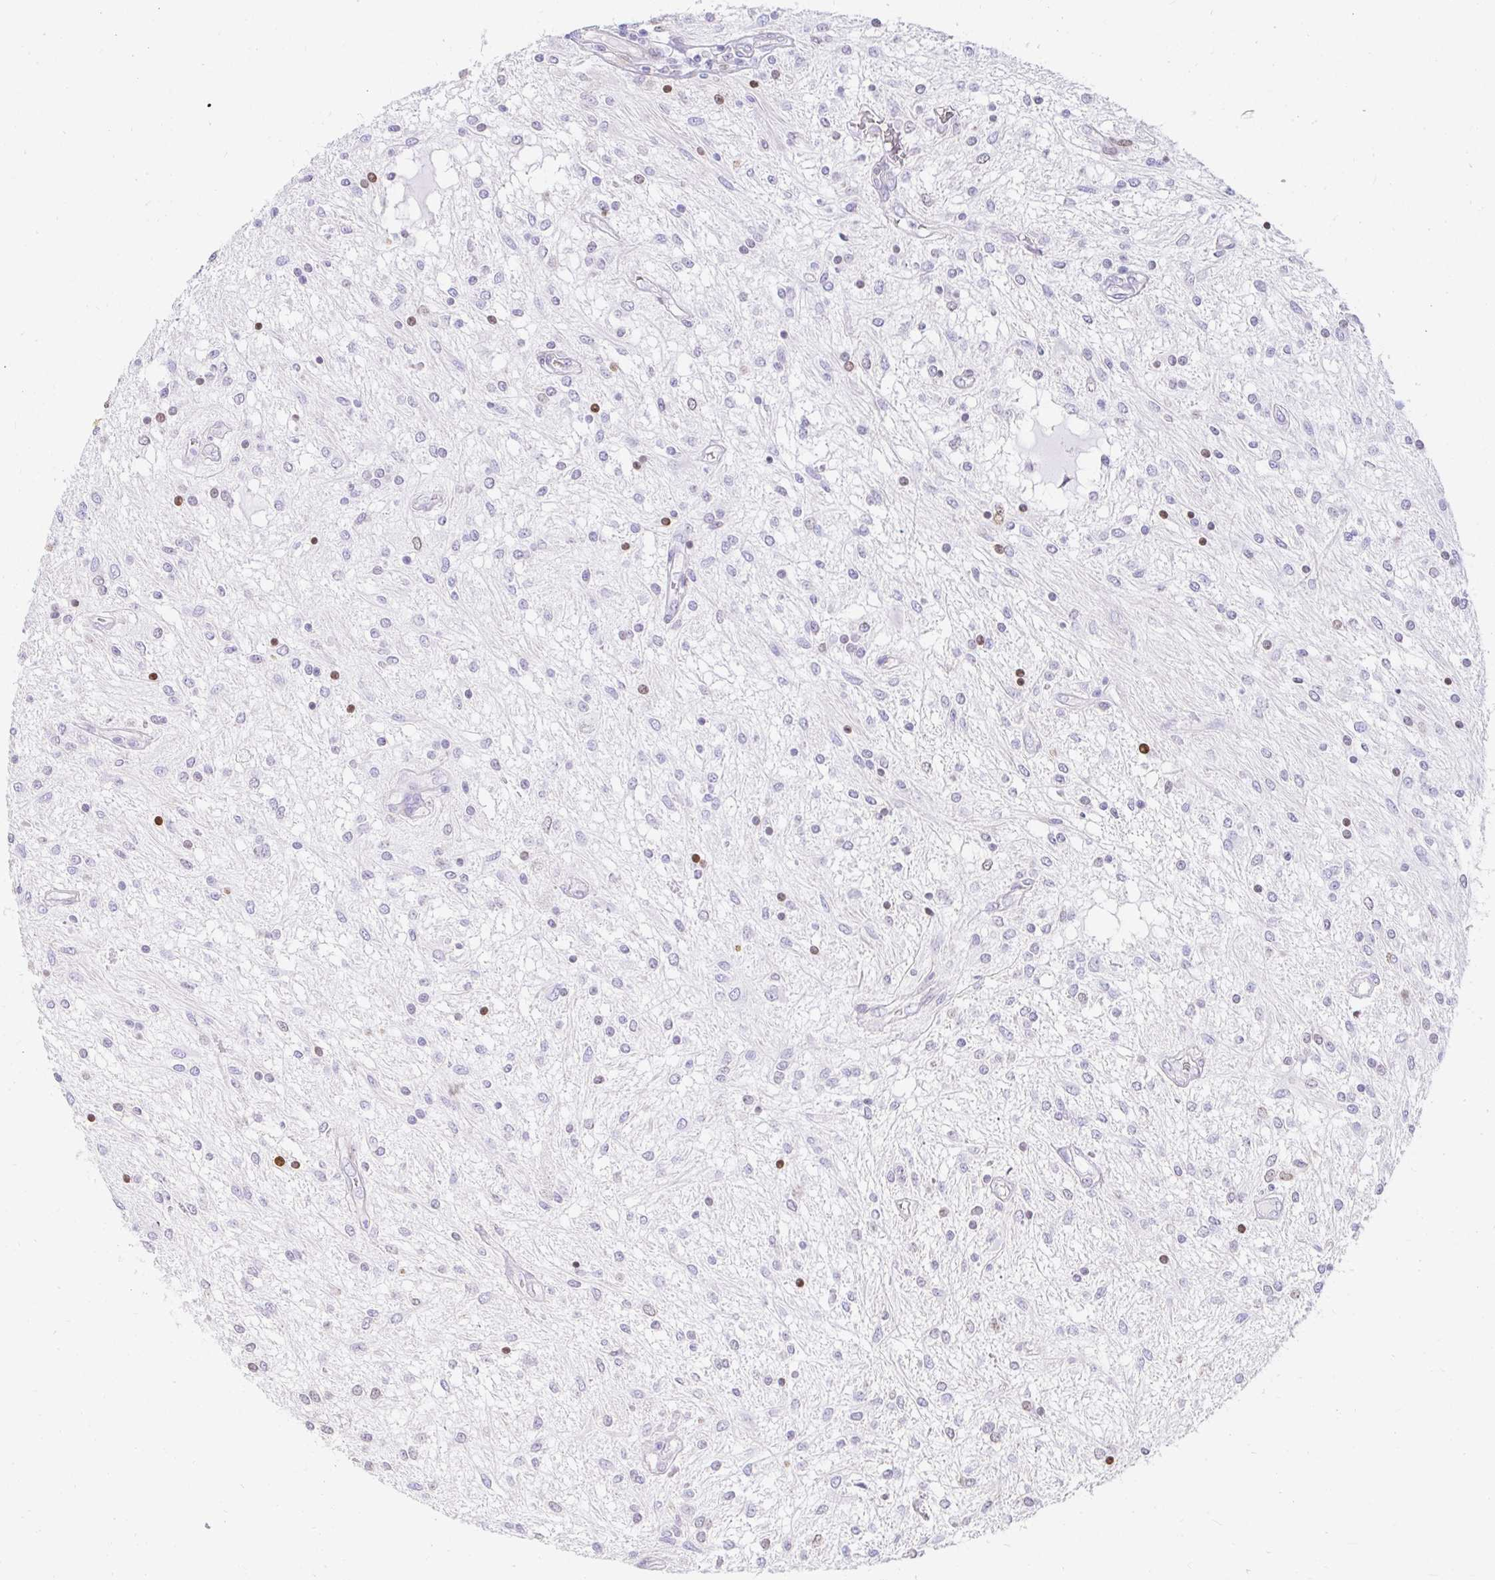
{"staining": {"intensity": "negative", "quantity": "none", "location": "none"}, "tissue": "glioma", "cell_type": "Tumor cells", "image_type": "cancer", "snomed": [{"axis": "morphology", "description": "Glioma, malignant, Low grade"}, {"axis": "topography", "description": "Cerebellum"}], "caption": "Tumor cells show no significant expression in malignant glioma (low-grade).", "gene": "CAPSL", "patient": {"sex": "female", "age": 14}}